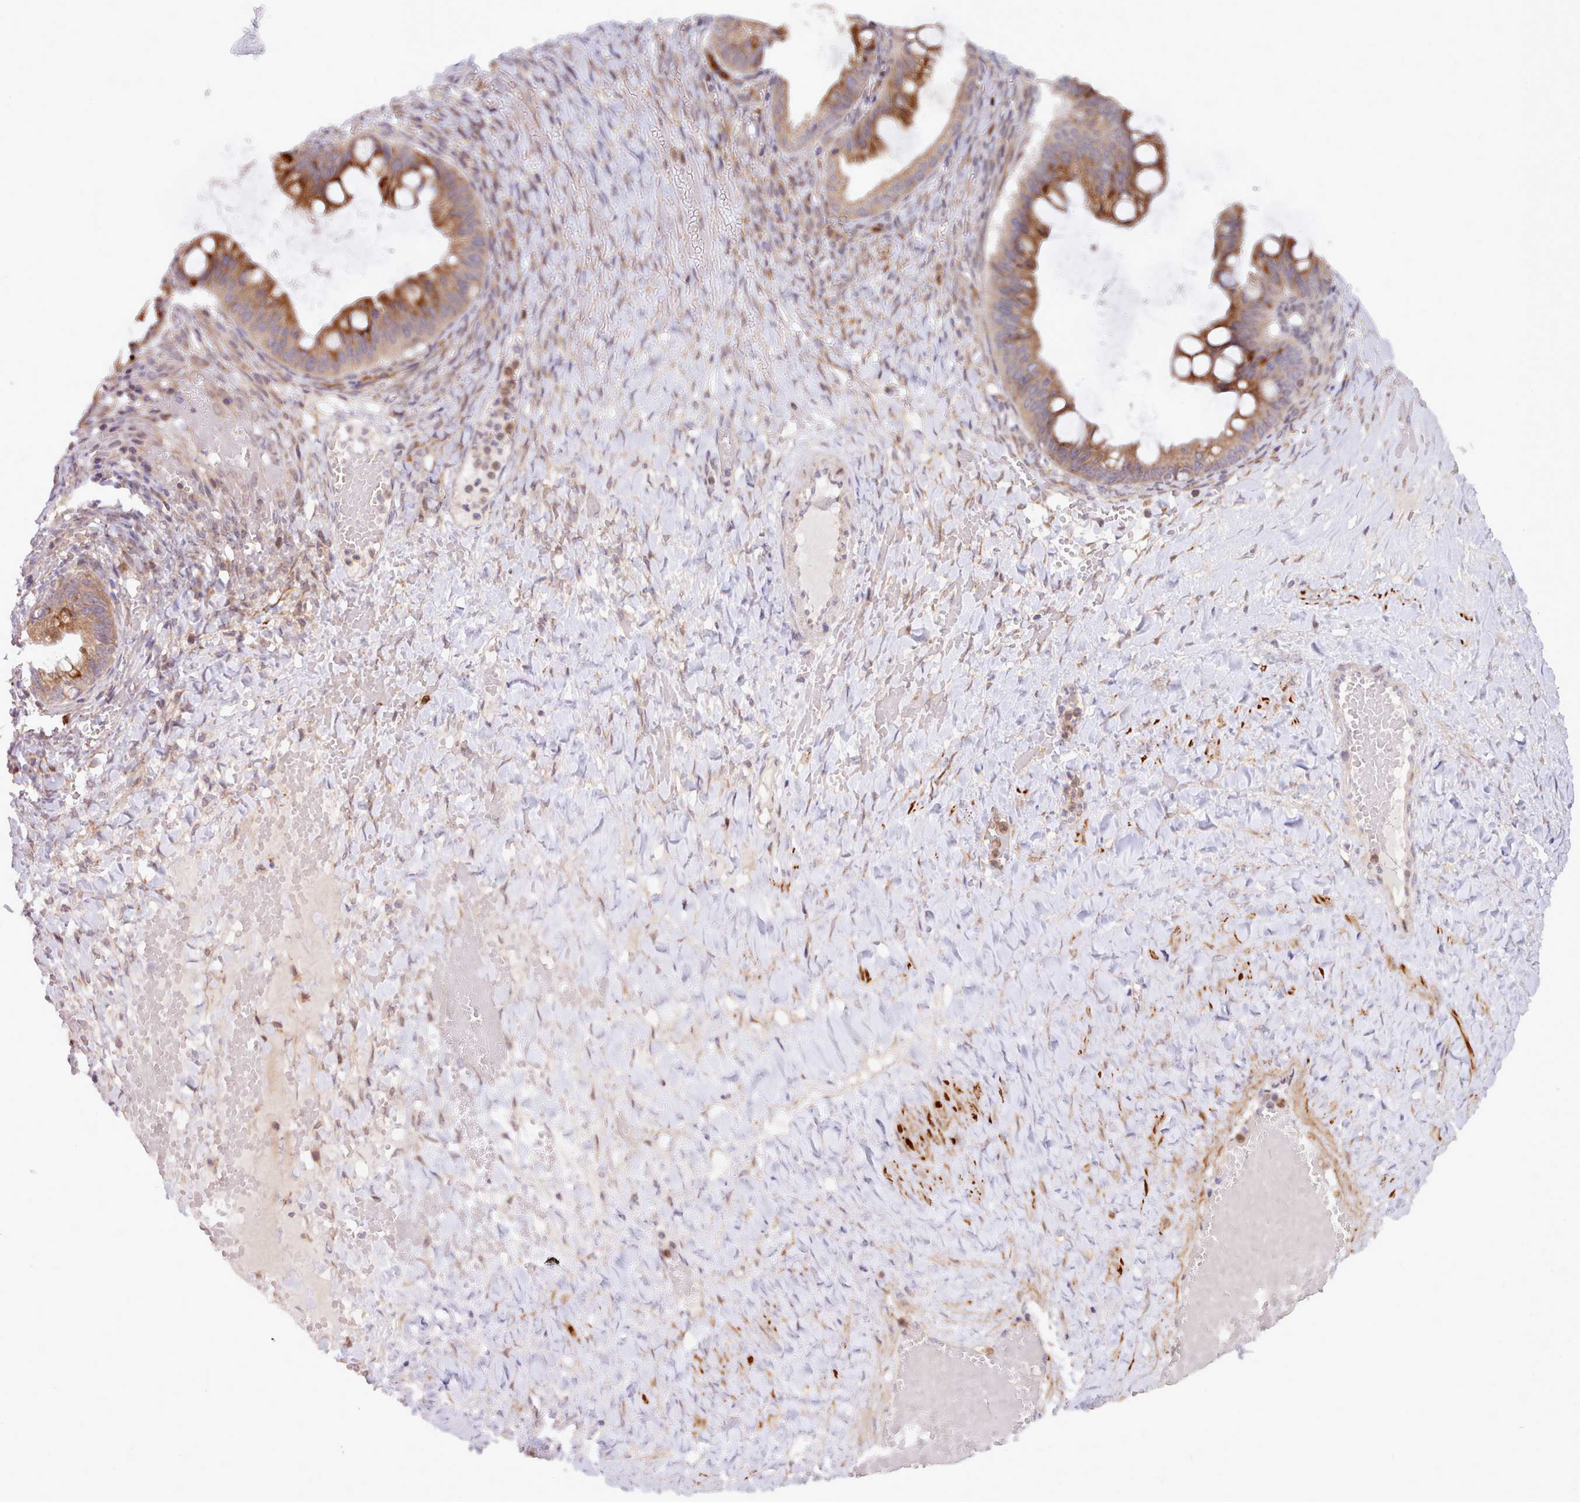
{"staining": {"intensity": "strong", "quantity": ">75%", "location": "cytoplasmic/membranous"}, "tissue": "ovarian cancer", "cell_type": "Tumor cells", "image_type": "cancer", "snomed": [{"axis": "morphology", "description": "Cystadenocarcinoma, mucinous, NOS"}, {"axis": "topography", "description": "Ovary"}], "caption": "This micrograph displays IHC staining of human ovarian mucinous cystadenocarcinoma, with high strong cytoplasmic/membranous positivity in about >75% of tumor cells.", "gene": "TRIM26", "patient": {"sex": "female", "age": 73}}